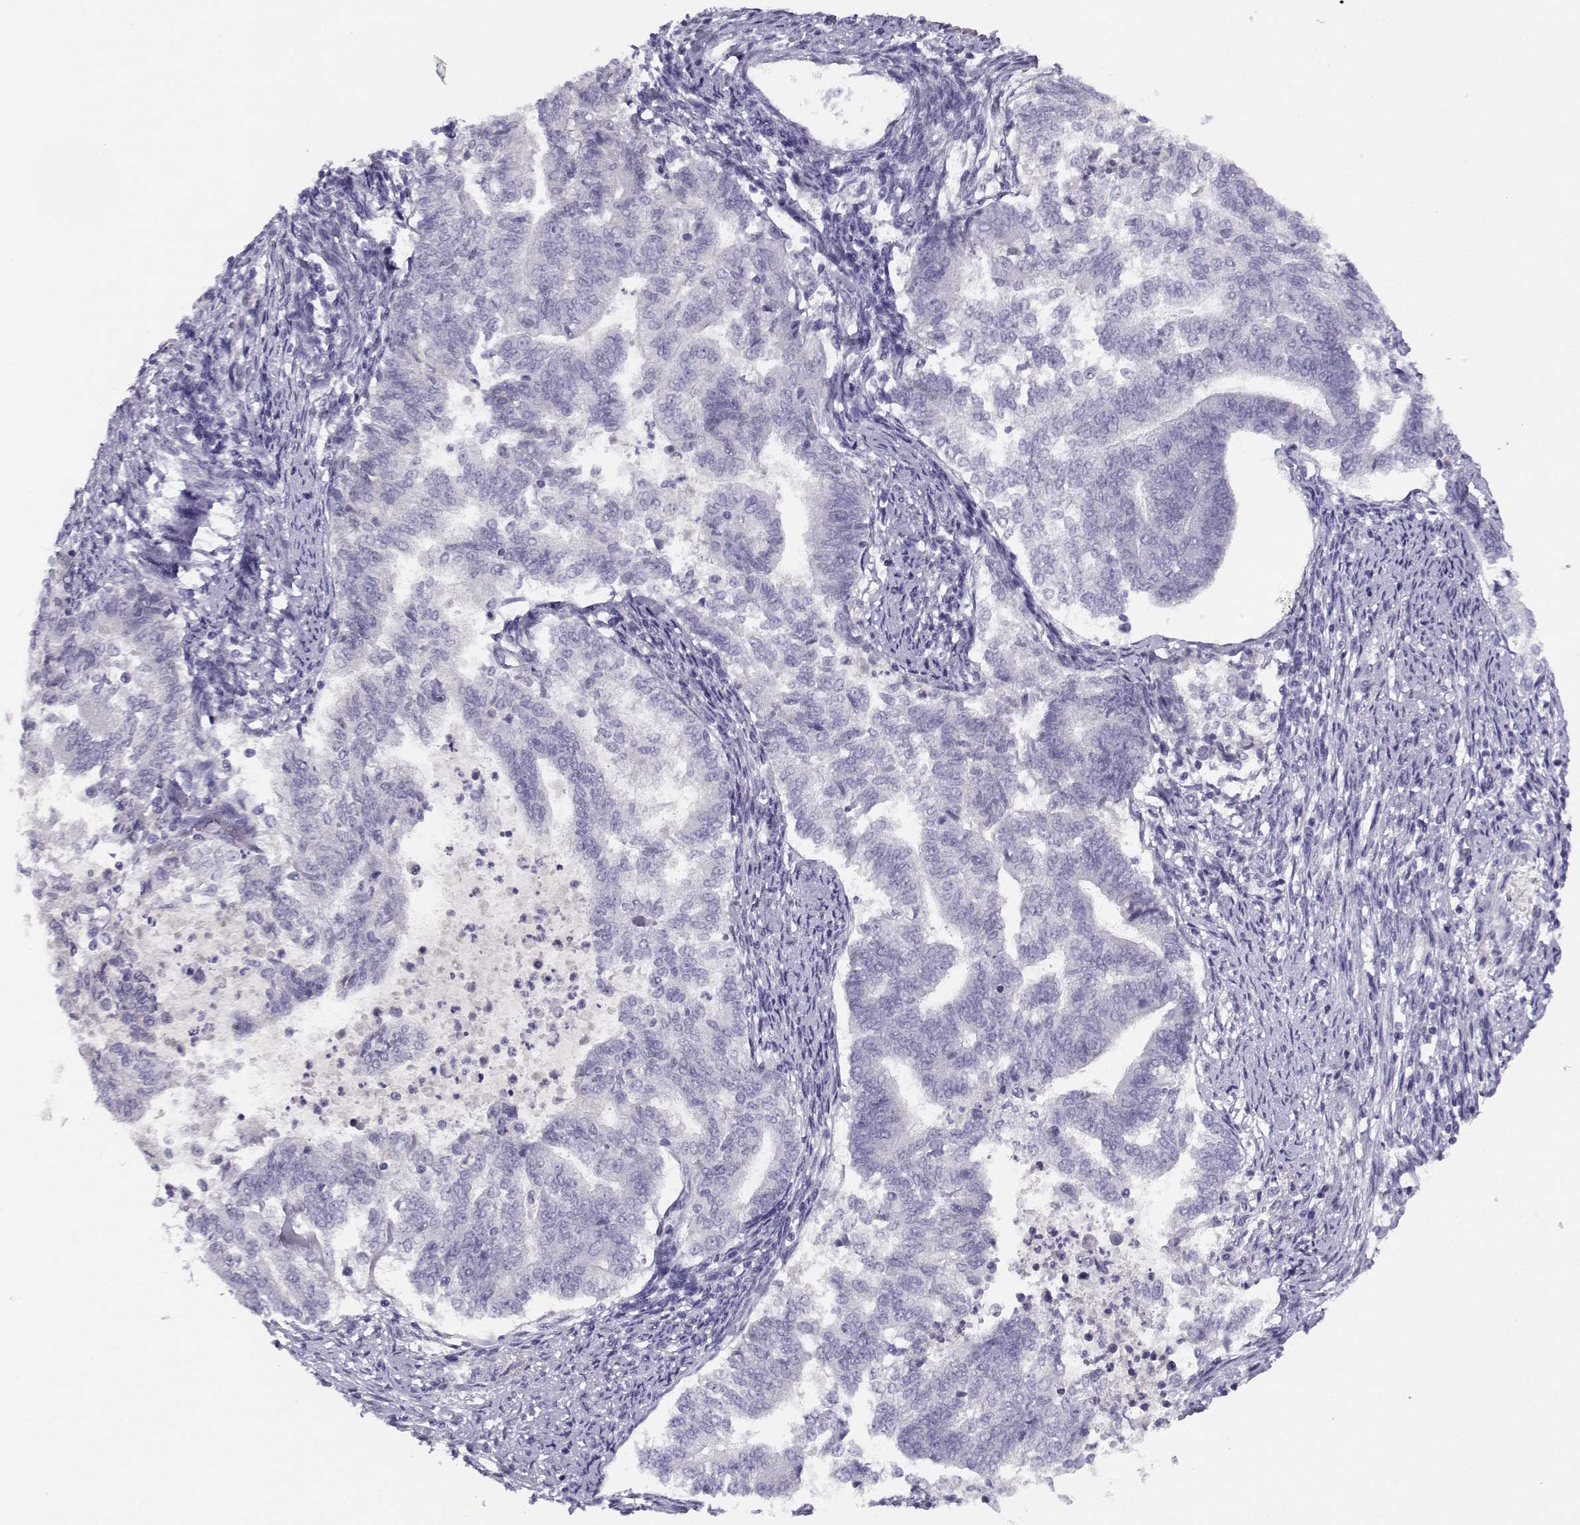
{"staining": {"intensity": "negative", "quantity": "none", "location": "none"}, "tissue": "endometrial cancer", "cell_type": "Tumor cells", "image_type": "cancer", "snomed": [{"axis": "morphology", "description": "Adenocarcinoma, NOS"}, {"axis": "topography", "description": "Endometrium"}], "caption": "An image of endometrial cancer (adenocarcinoma) stained for a protein demonstrates no brown staining in tumor cells. Brightfield microscopy of immunohistochemistry (IHC) stained with DAB (3,3'-diaminobenzidine) (brown) and hematoxylin (blue), captured at high magnification.", "gene": "CFAP77", "patient": {"sex": "female", "age": 65}}